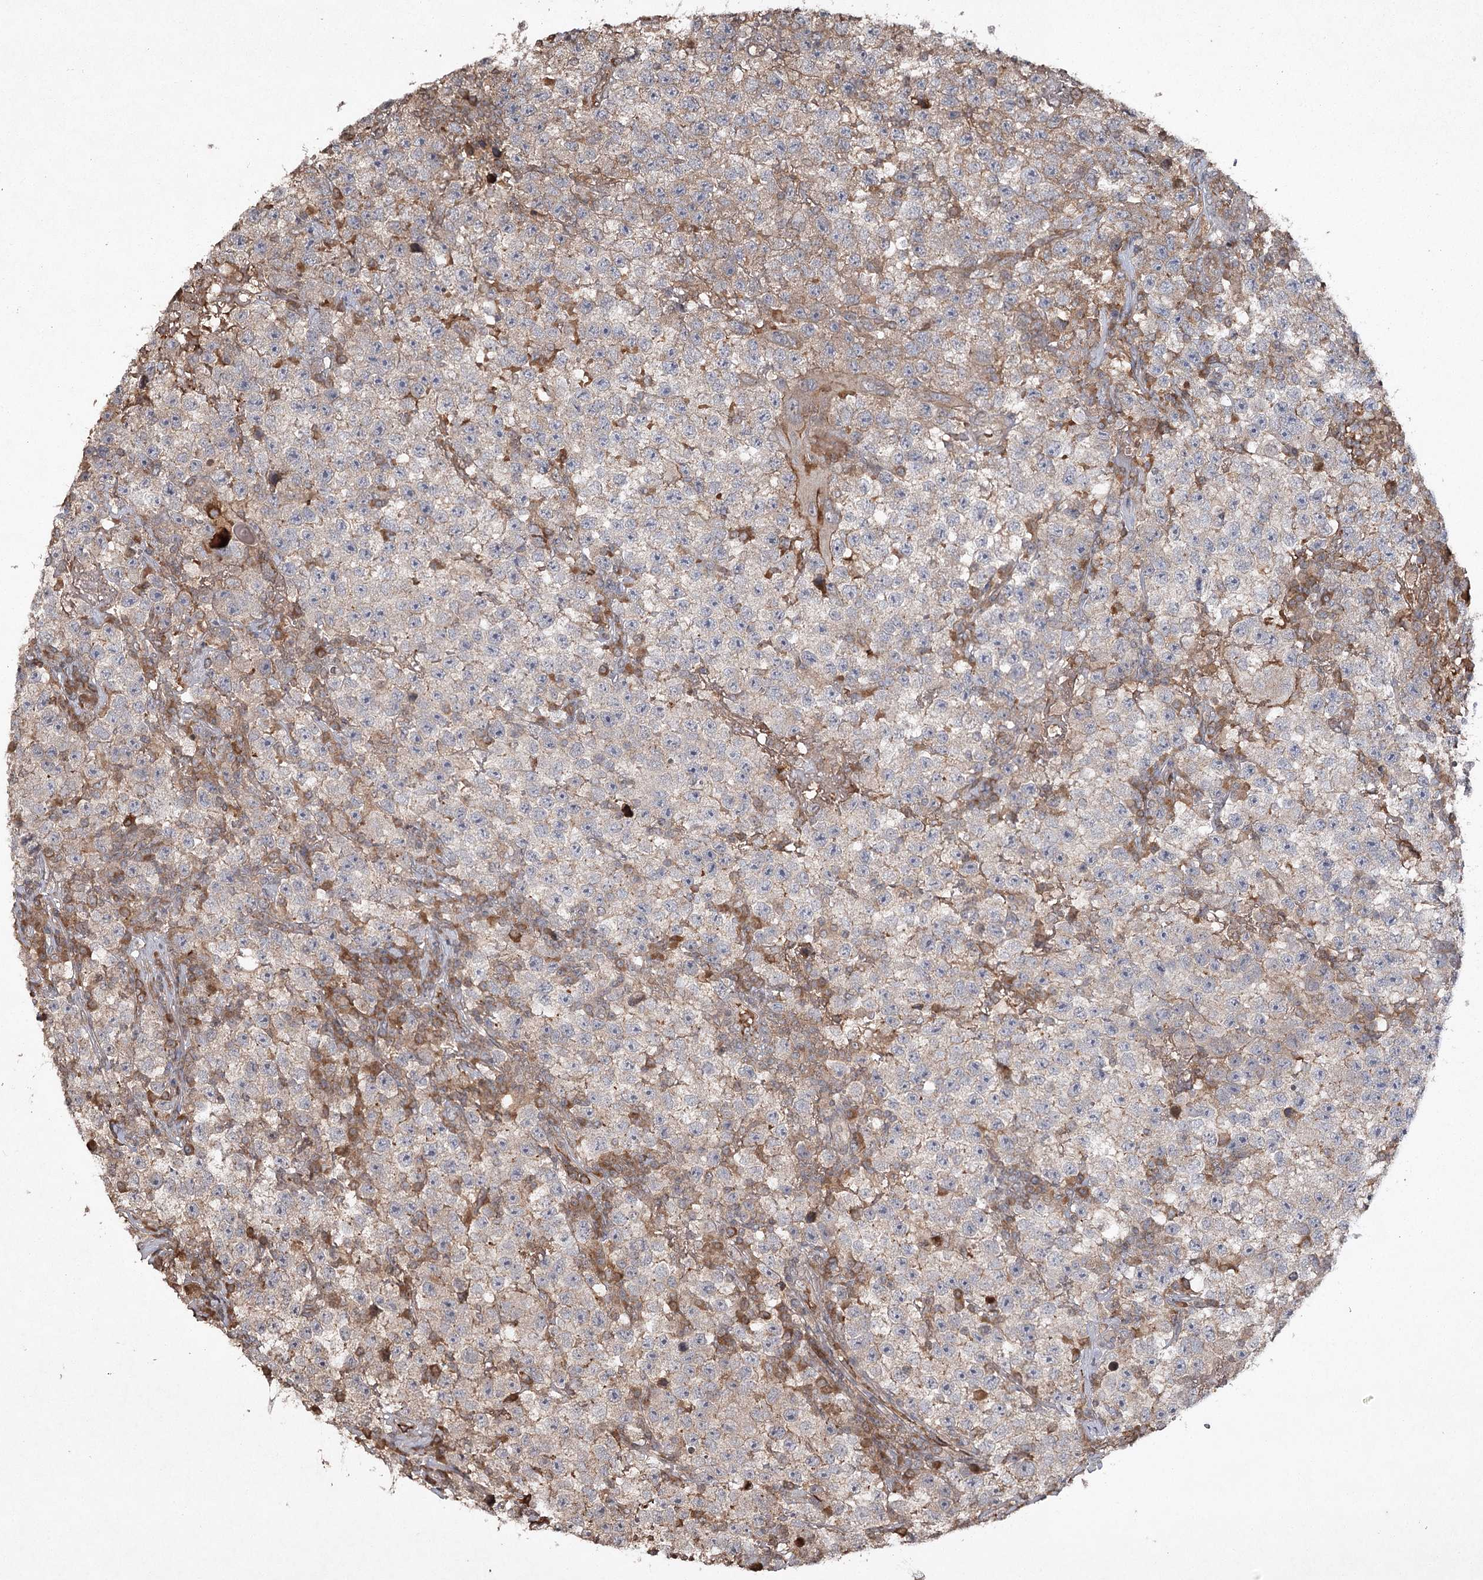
{"staining": {"intensity": "negative", "quantity": "none", "location": "none"}, "tissue": "testis cancer", "cell_type": "Tumor cells", "image_type": "cancer", "snomed": [{"axis": "morphology", "description": "Seminoma, NOS"}, {"axis": "topography", "description": "Testis"}], "caption": "Tumor cells are negative for brown protein staining in testis cancer.", "gene": "CYP2B6", "patient": {"sex": "male", "age": 22}}